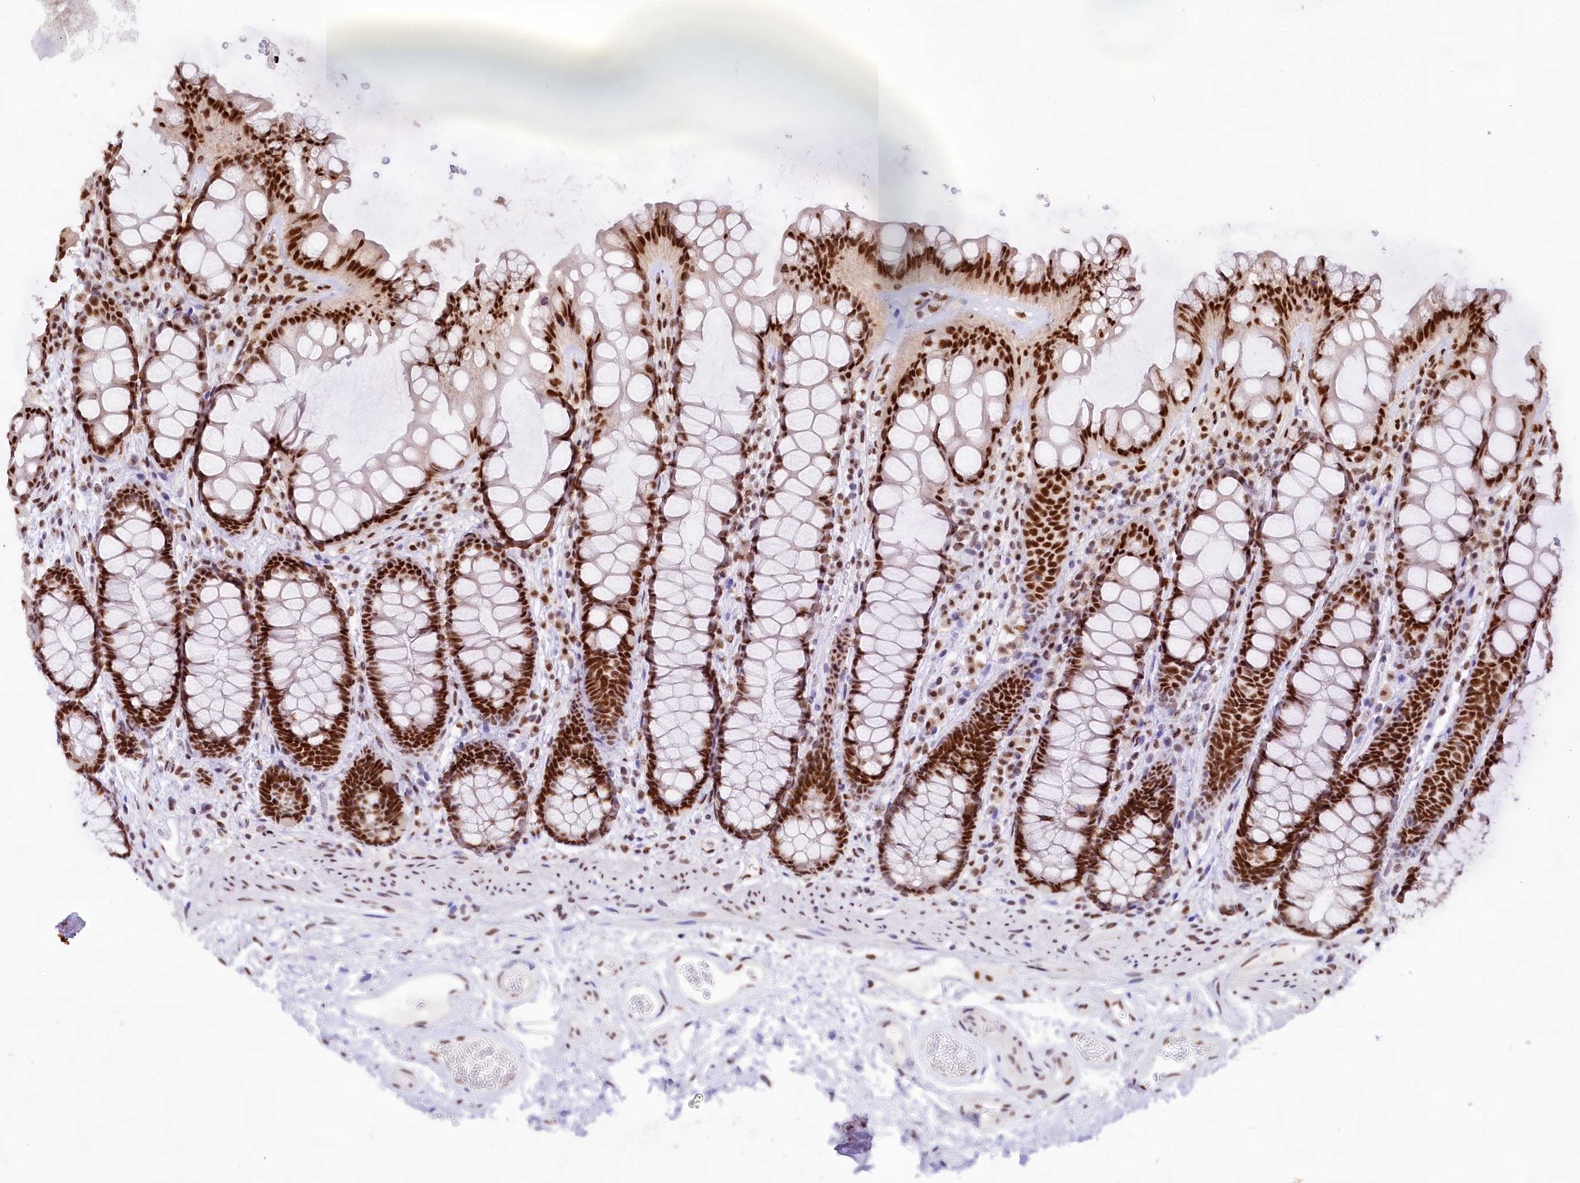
{"staining": {"intensity": "moderate", "quantity": ">75%", "location": "nuclear"}, "tissue": "colon", "cell_type": "Endothelial cells", "image_type": "normal", "snomed": [{"axis": "morphology", "description": "Normal tissue, NOS"}, {"axis": "topography", "description": "Colon"}], "caption": "Immunohistochemical staining of benign human colon demonstrates moderate nuclear protein expression in approximately >75% of endothelial cells.", "gene": "HIRA", "patient": {"sex": "female", "age": 82}}